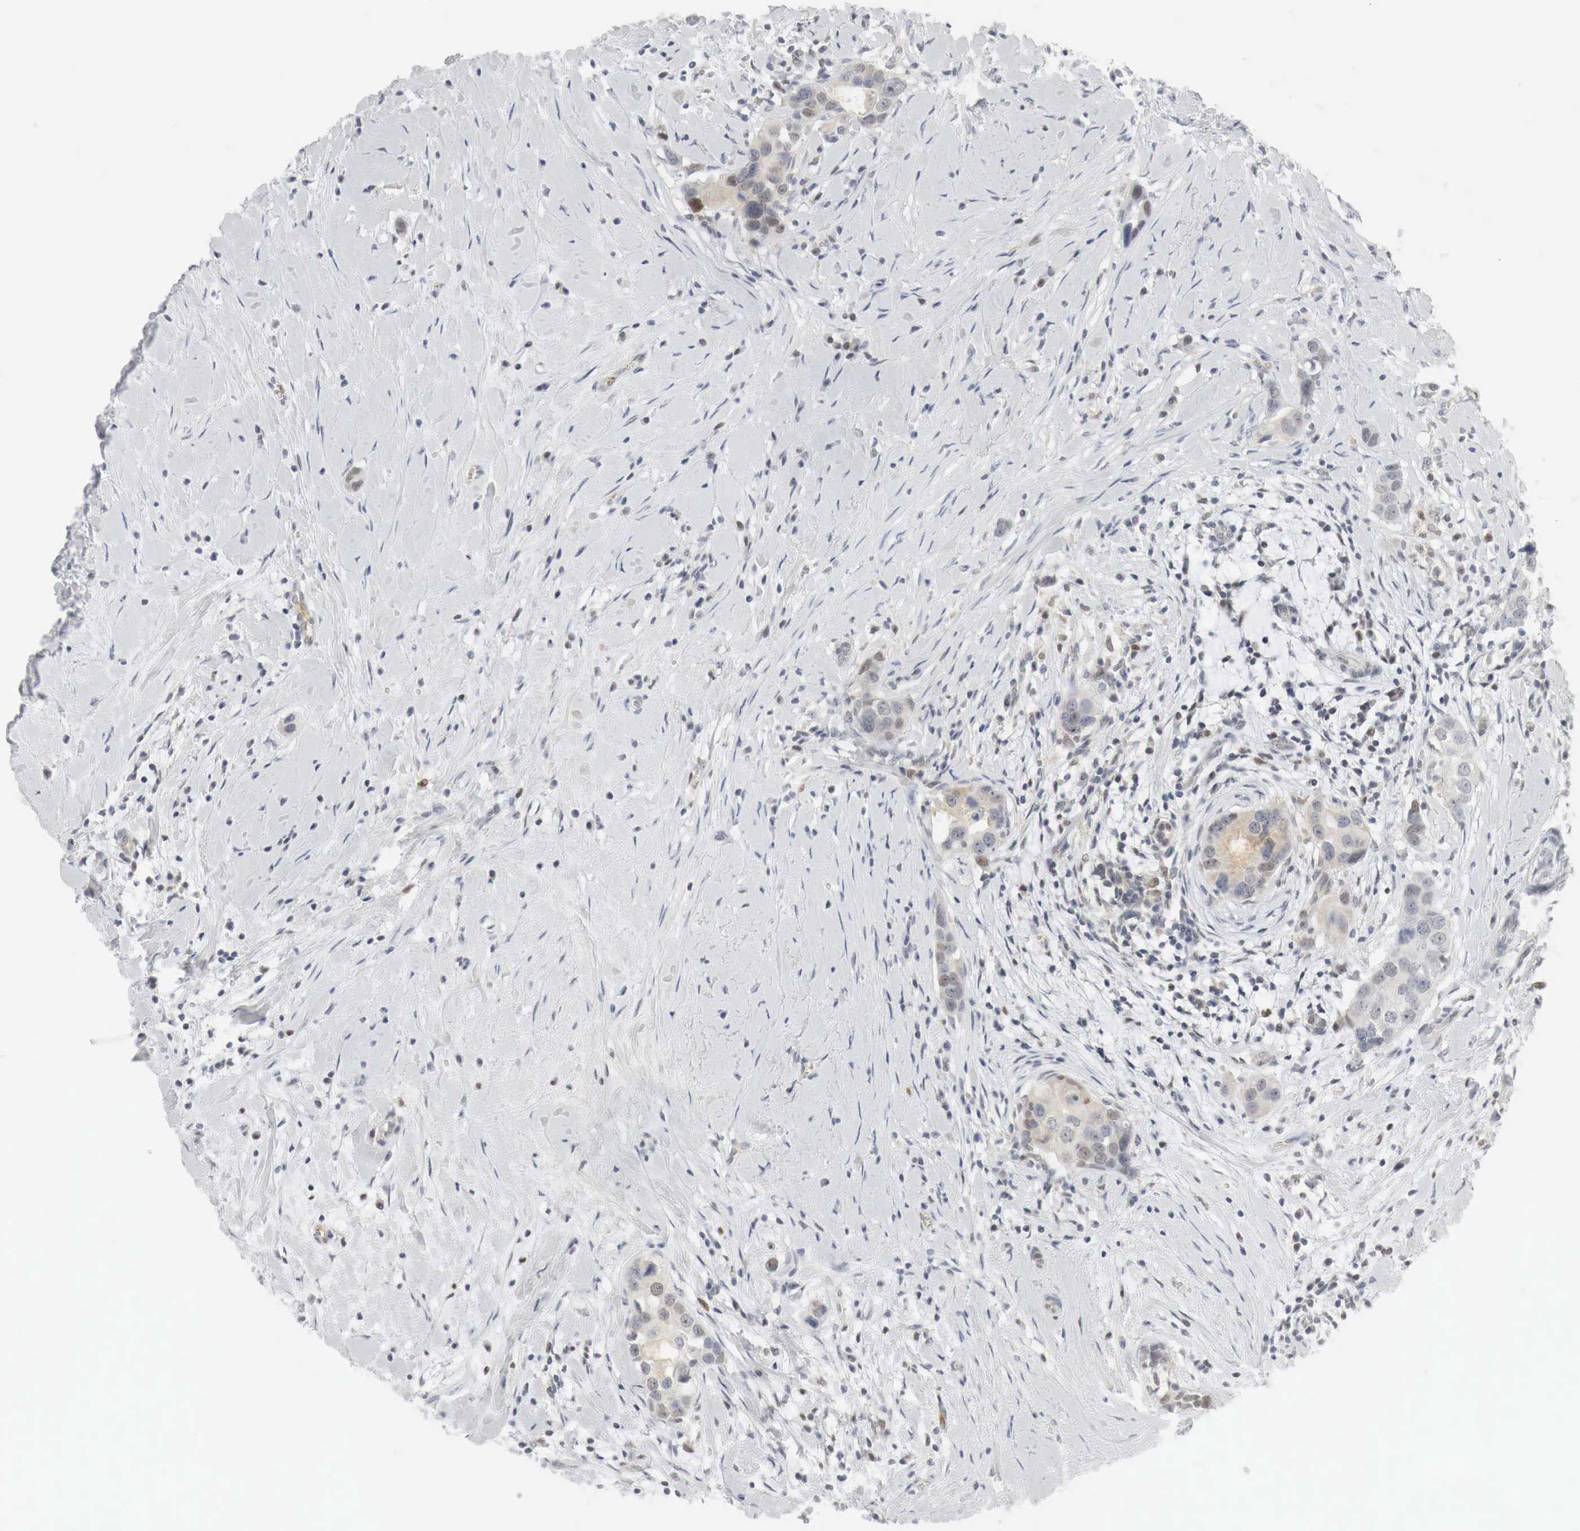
{"staining": {"intensity": "weak", "quantity": "25%-75%", "location": "cytoplasmic/membranous,nuclear"}, "tissue": "breast cancer", "cell_type": "Tumor cells", "image_type": "cancer", "snomed": [{"axis": "morphology", "description": "Duct carcinoma"}, {"axis": "topography", "description": "Breast"}], "caption": "IHC histopathology image of human invasive ductal carcinoma (breast) stained for a protein (brown), which shows low levels of weak cytoplasmic/membranous and nuclear positivity in approximately 25%-75% of tumor cells.", "gene": "MYC", "patient": {"sex": "female", "age": 55}}